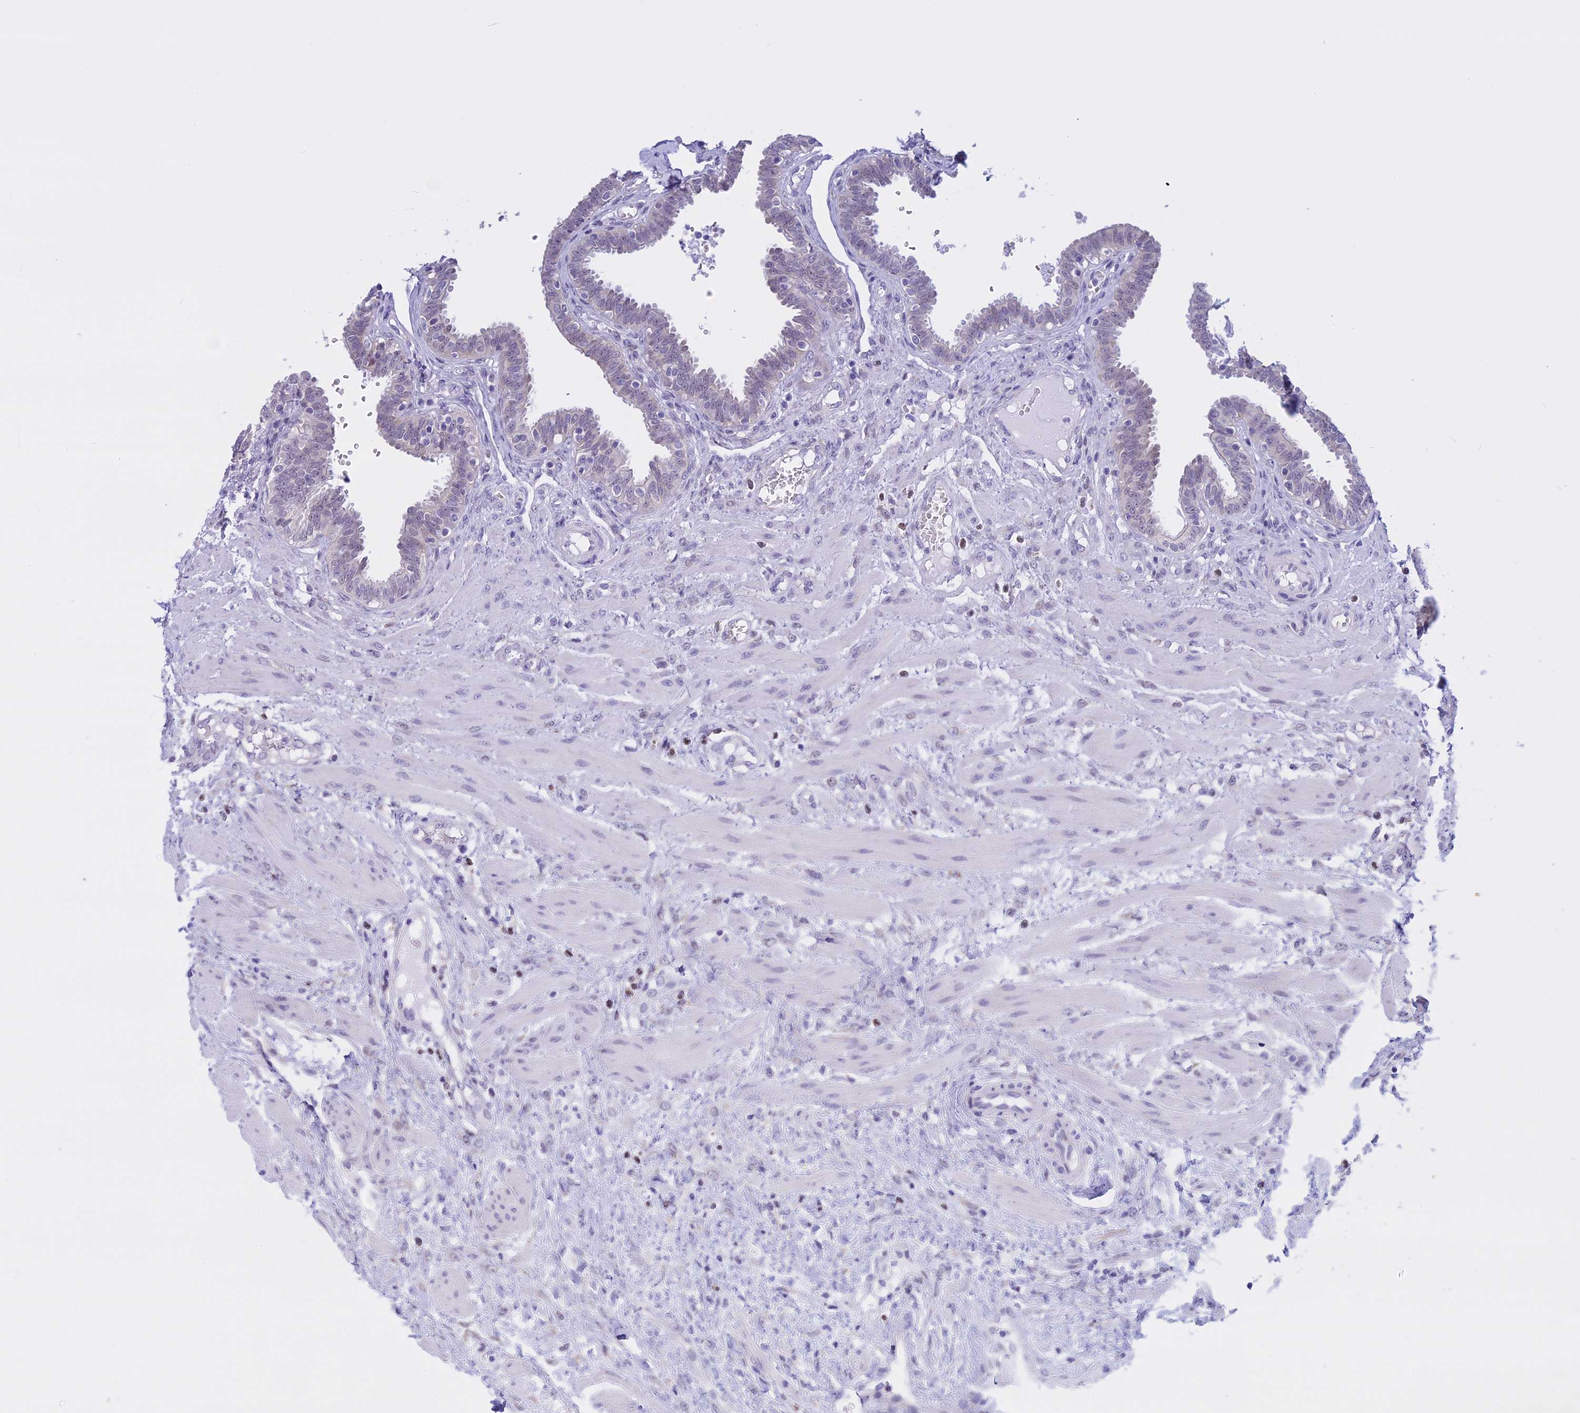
{"staining": {"intensity": "negative", "quantity": "none", "location": "none"}, "tissue": "fallopian tube", "cell_type": "Glandular cells", "image_type": "normal", "snomed": [{"axis": "morphology", "description": "Normal tissue, NOS"}, {"axis": "topography", "description": "Fallopian tube"}], "caption": "Fallopian tube stained for a protein using IHC displays no staining glandular cells.", "gene": "LHFPL2", "patient": {"sex": "female", "age": 32}}